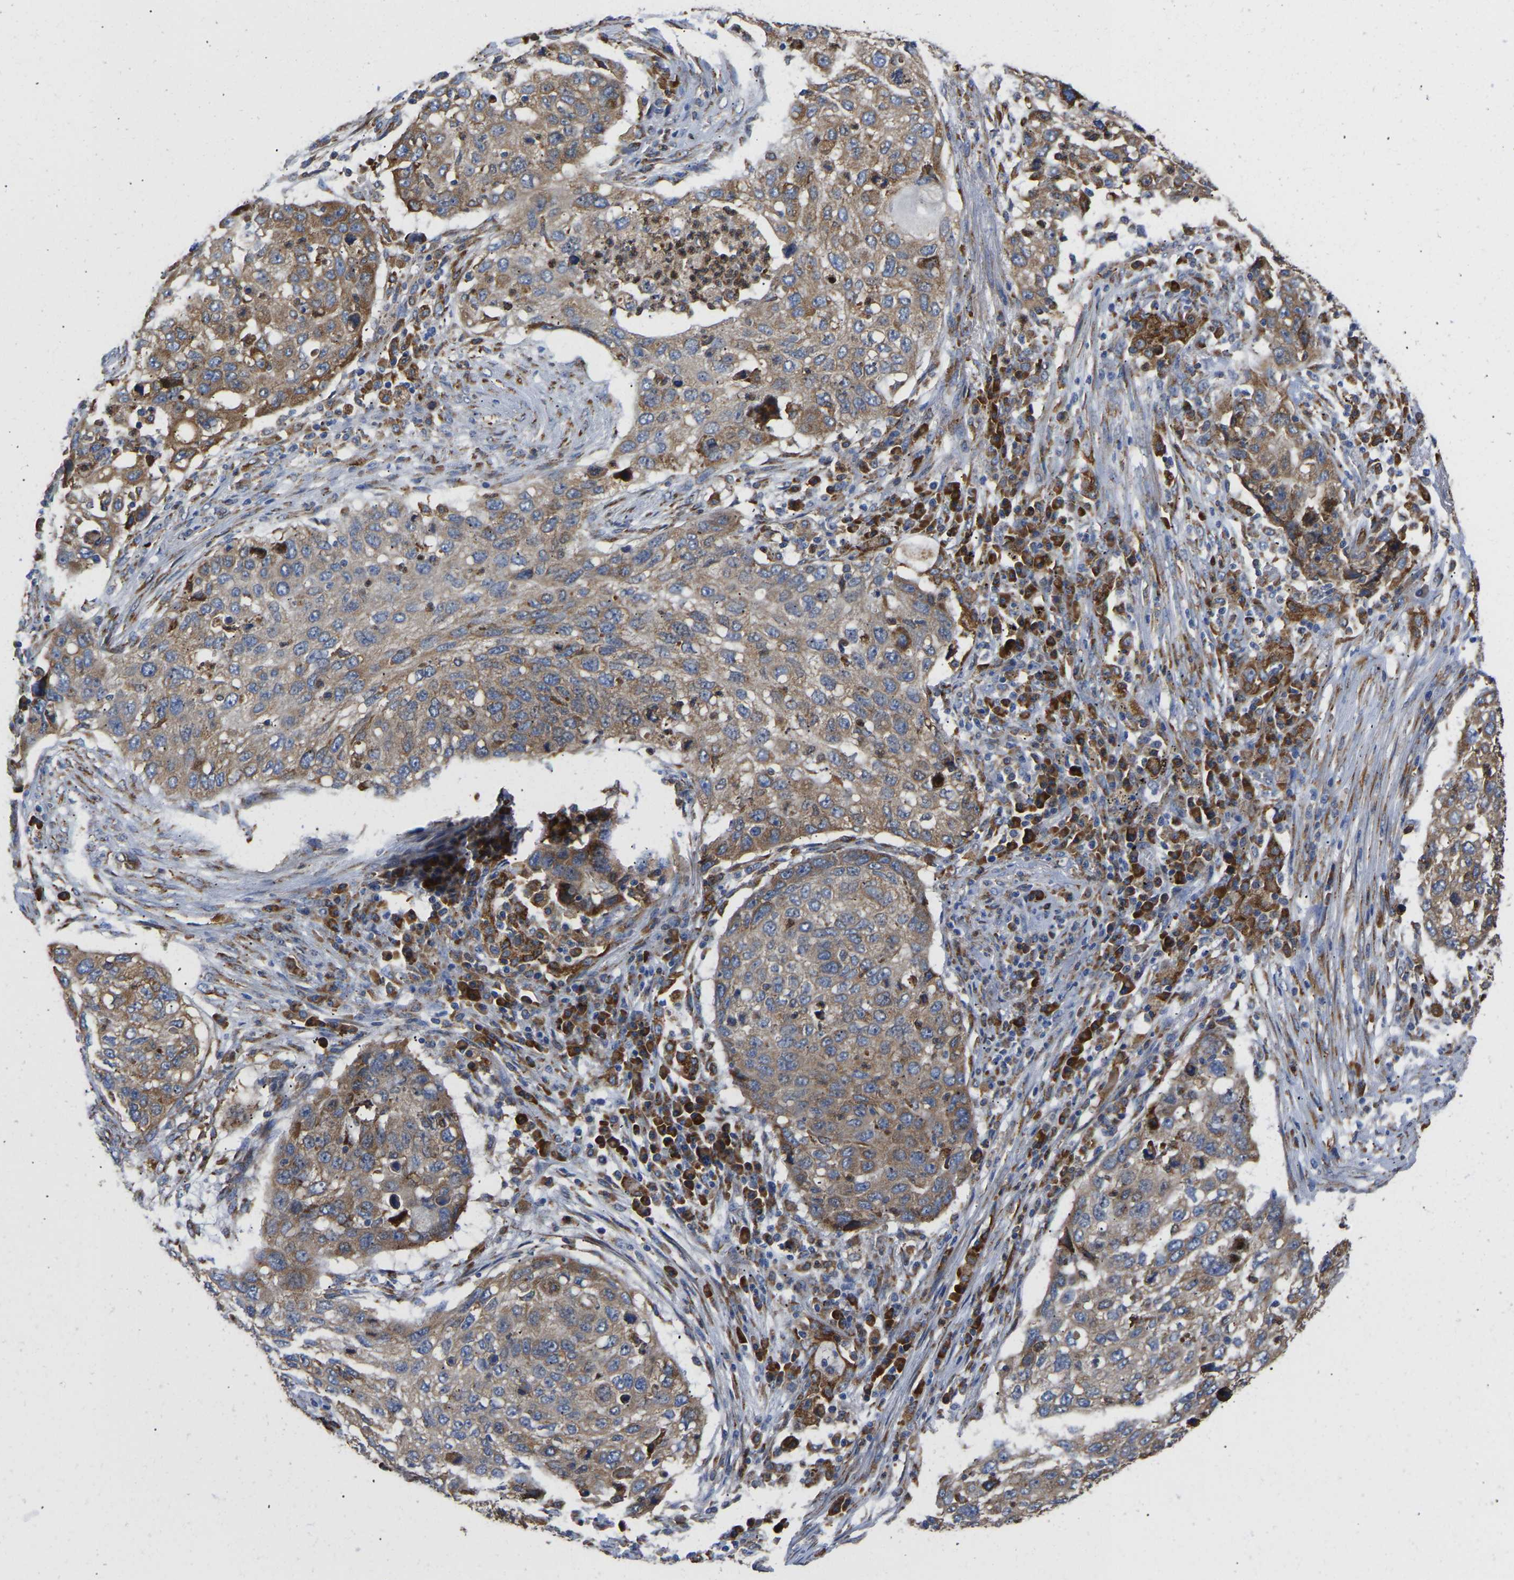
{"staining": {"intensity": "moderate", "quantity": ">75%", "location": "cytoplasmic/membranous"}, "tissue": "lung cancer", "cell_type": "Tumor cells", "image_type": "cancer", "snomed": [{"axis": "morphology", "description": "Squamous cell carcinoma, NOS"}, {"axis": "topography", "description": "Lung"}], "caption": "Tumor cells reveal medium levels of moderate cytoplasmic/membranous expression in approximately >75% of cells in human lung squamous cell carcinoma. (DAB = brown stain, brightfield microscopy at high magnification).", "gene": "P4HB", "patient": {"sex": "female", "age": 63}}